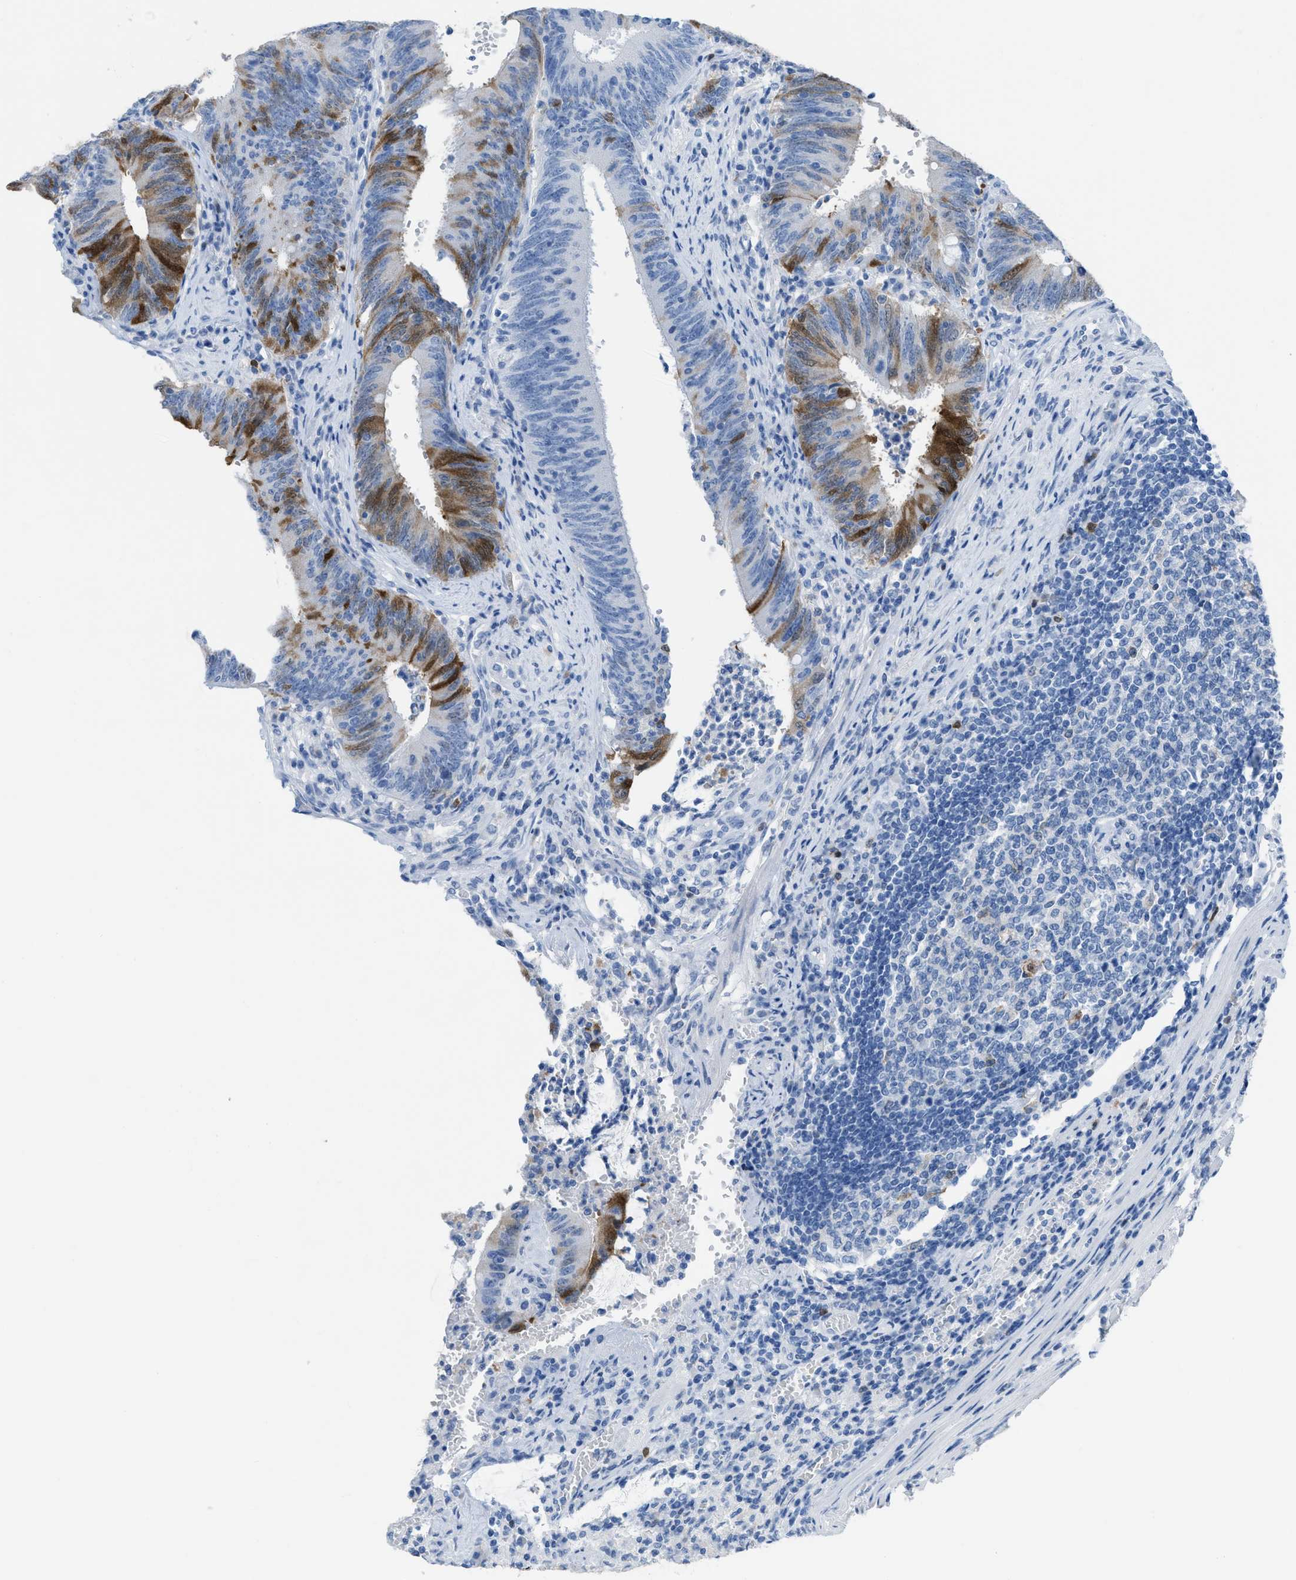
{"staining": {"intensity": "moderate", "quantity": "<25%", "location": "cytoplasmic/membranous,nuclear"}, "tissue": "colorectal cancer", "cell_type": "Tumor cells", "image_type": "cancer", "snomed": [{"axis": "morphology", "description": "Normal tissue, NOS"}, {"axis": "morphology", "description": "Adenocarcinoma, NOS"}, {"axis": "topography", "description": "Rectum"}], "caption": "Moderate cytoplasmic/membranous and nuclear positivity for a protein is seen in approximately <25% of tumor cells of colorectal adenocarcinoma using immunohistochemistry (IHC).", "gene": "CDKN2A", "patient": {"sex": "female", "age": 66}}